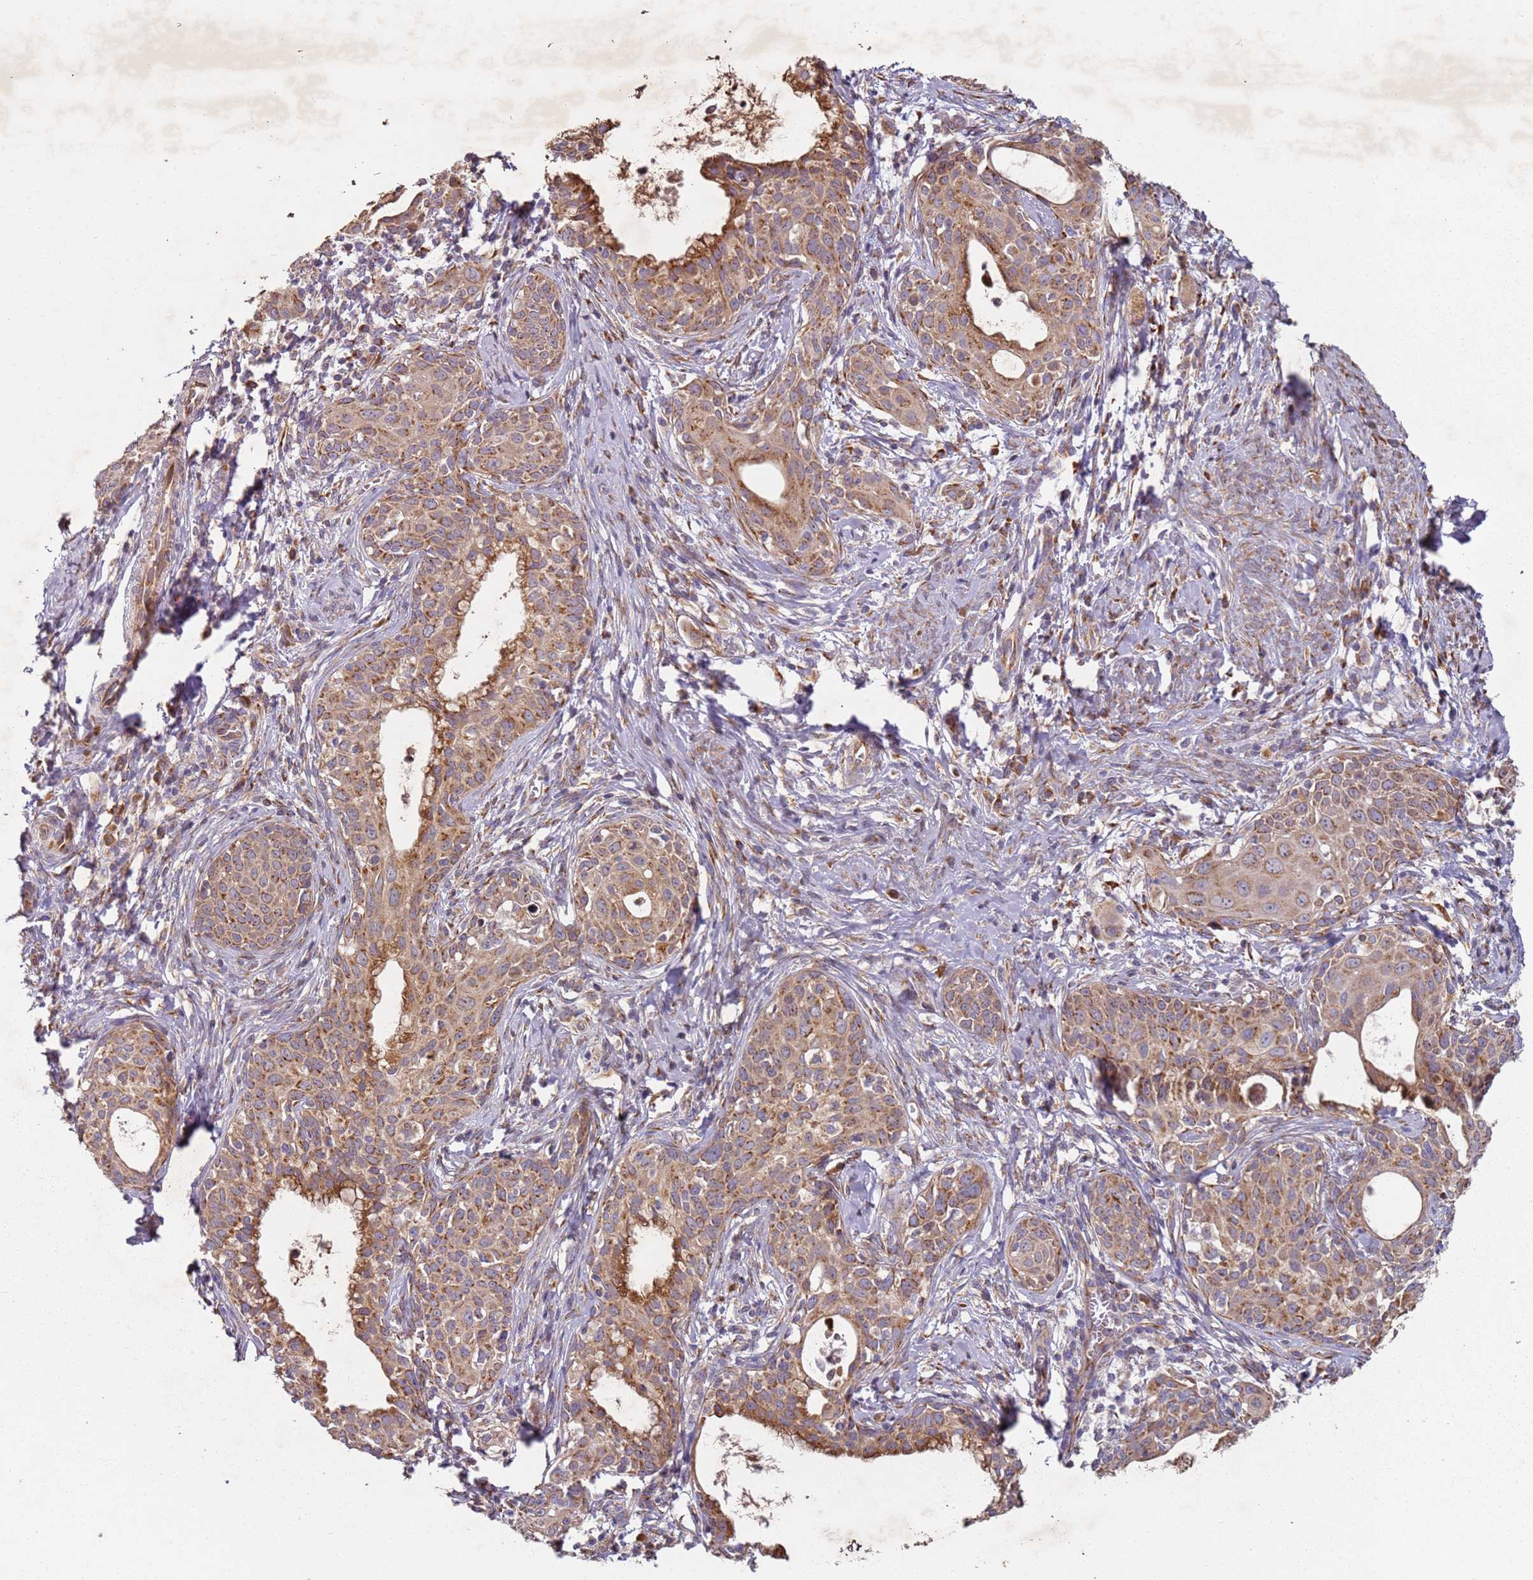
{"staining": {"intensity": "moderate", "quantity": ">75%", "location": "cytoplasmic/membranous"}, "tissue": "cervical cancer", "cell_type": "Tumor cells", "image_type": "cancer", "snomed": [{"axis": "morphology", "description": "Squamous cell carcinoma, NOS"}, {"axis": "topography", "description": "Cervix"}], "caption": "Protein staining of cervical cancer (squamous cell carcinoma) tissue demonstrates moderate cytoplasmic/membranous positivity in about >75% of tumor cells.", "gene": "ARFRP1", "patient": {"sex": "female", "age": 52}}